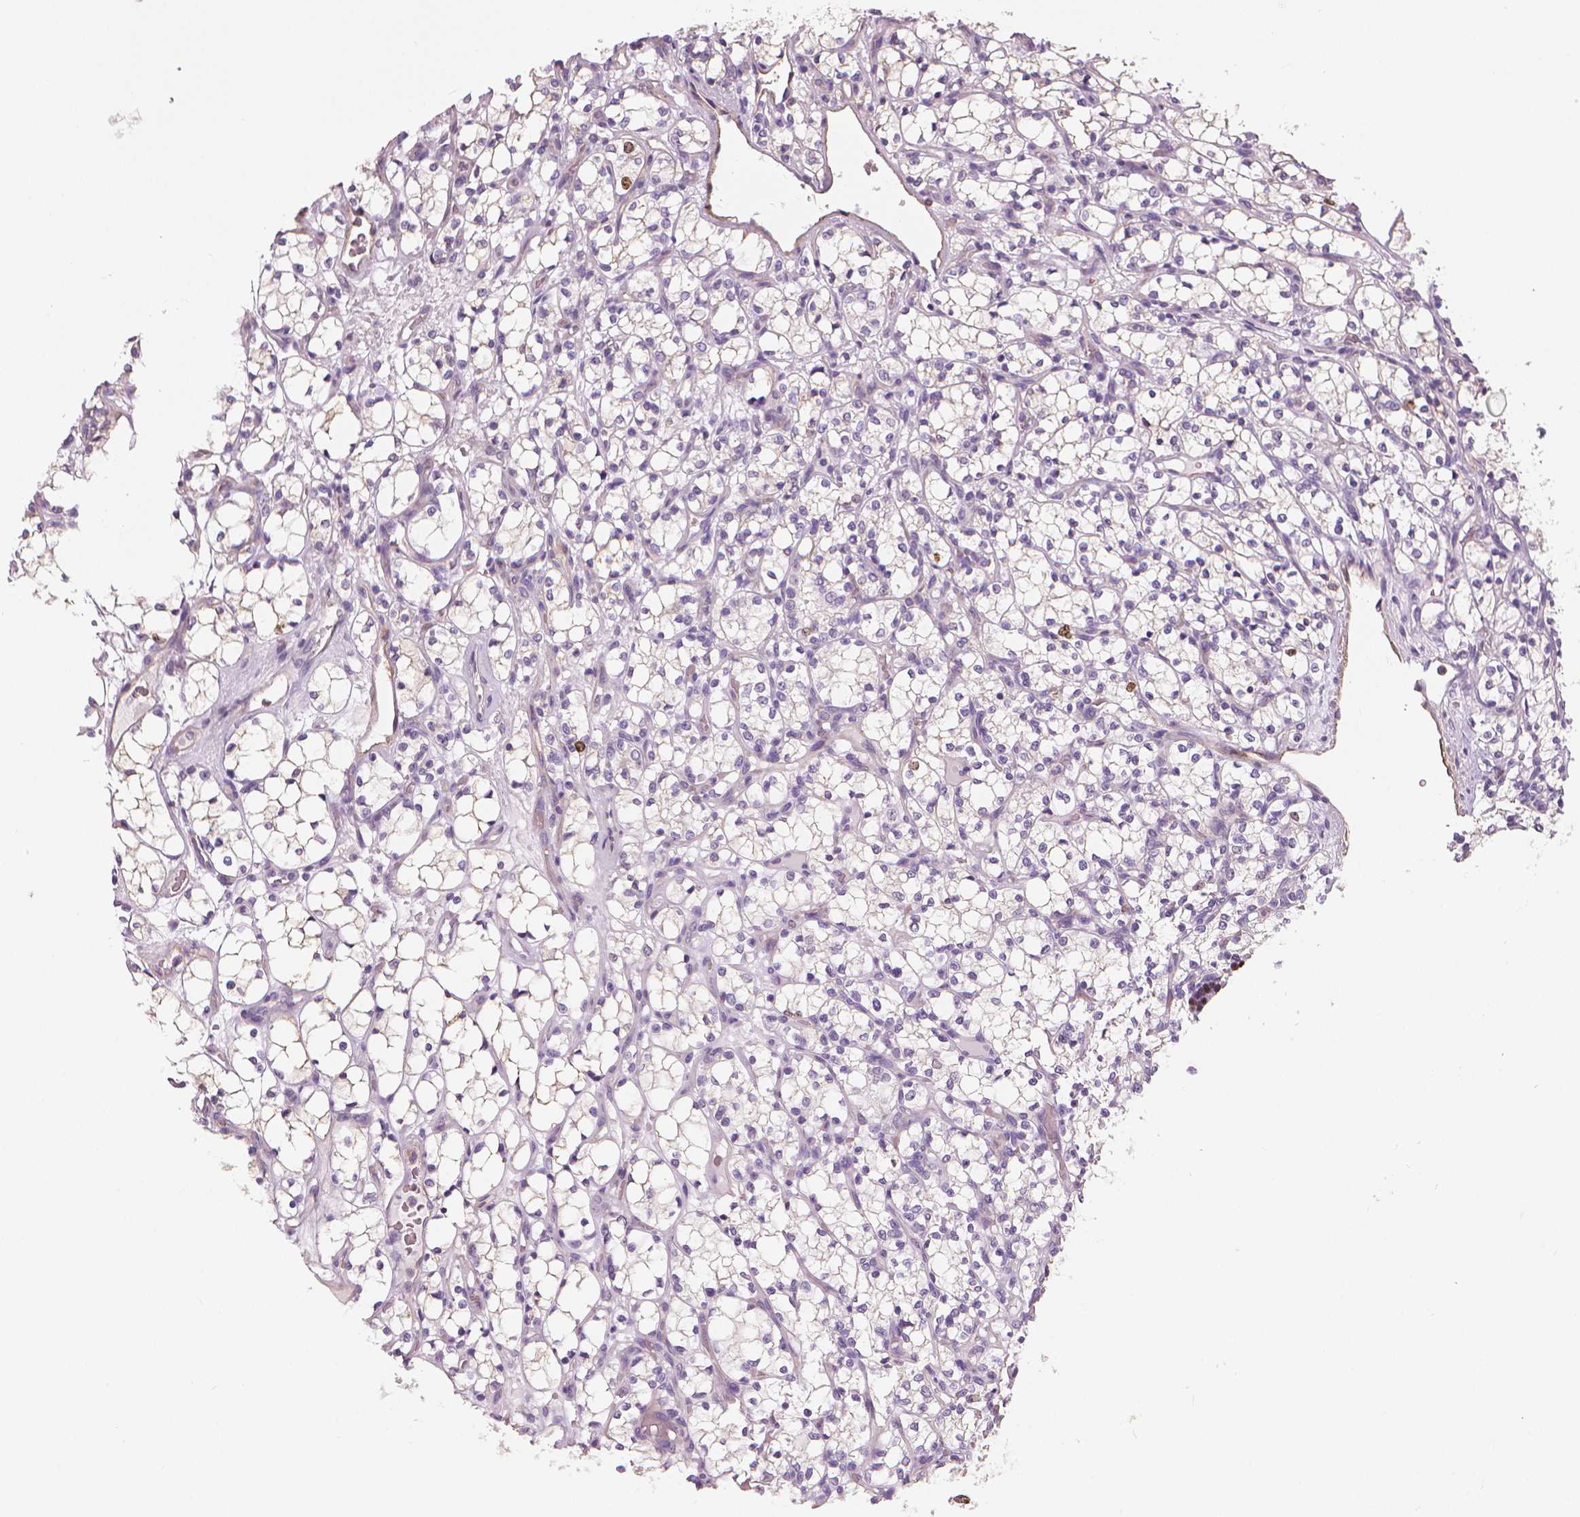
{"staining": {"intensity": "negative", "quantity": "none", "location": "none"}, "tissue": "renal cancer", "cell_type": "Tumor cells", "image_type": "cancer", "snomed": [{"axis": "morphology", "description": "Adenocarcinoma, NOS"}, {"axis": "topography", "description": "Kidney"}], "caption": "Protein analysis of renal cancer (adenocarcinoma) reveals no significant expression in tumor cells.", "gene": "MKI67", "patient": {"sex": "female", "age": 69}}